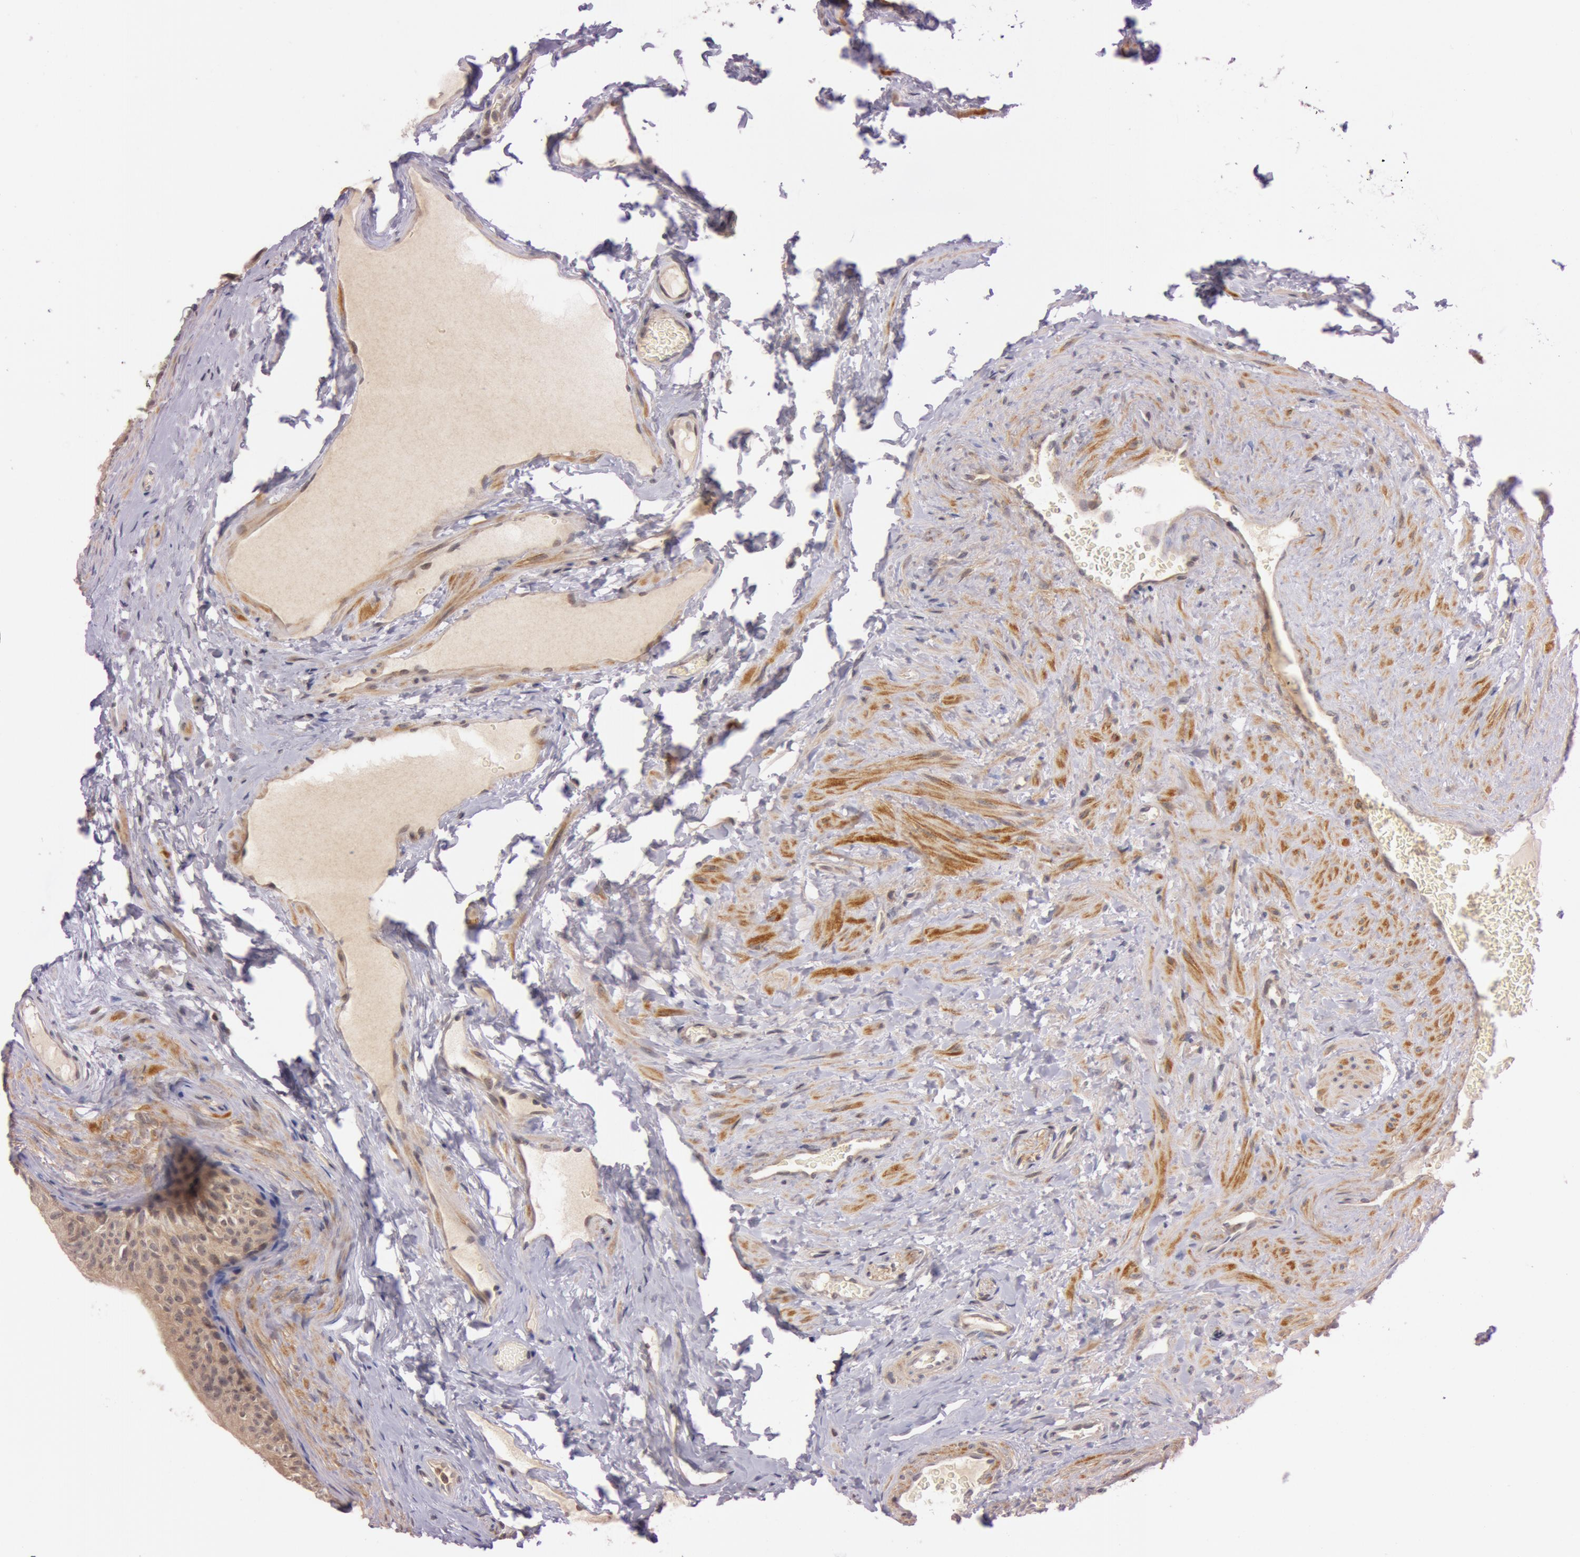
{"staining": {"intensity": "moderate", "quantity": ">75%", "location": "cytoplasmic/membranous"}, "tissue": "epididymis", "cell_type": "Glandular cells", "image_type": "normal", "snomed": [{"axis": "morphology", "description": "Normal tissue, NOS"}, {"axis": "topography", "description": "Testis"}, {"axis": "topography", "description": "Epididymis"}], "caption": "Immunohistochemistry (IHC) histopathology image of unremarkable epididymis: human epididymis stained using immunohistochemistry (IHC) displays medium levels of moderate protein expression localized specifically in the cytoplasmic/membranous of glandular cells, appearing as a cytoplasmic/membranous brown color.", "gene": "ATG2B", "patient": {"sex": "male", "age": 36}}